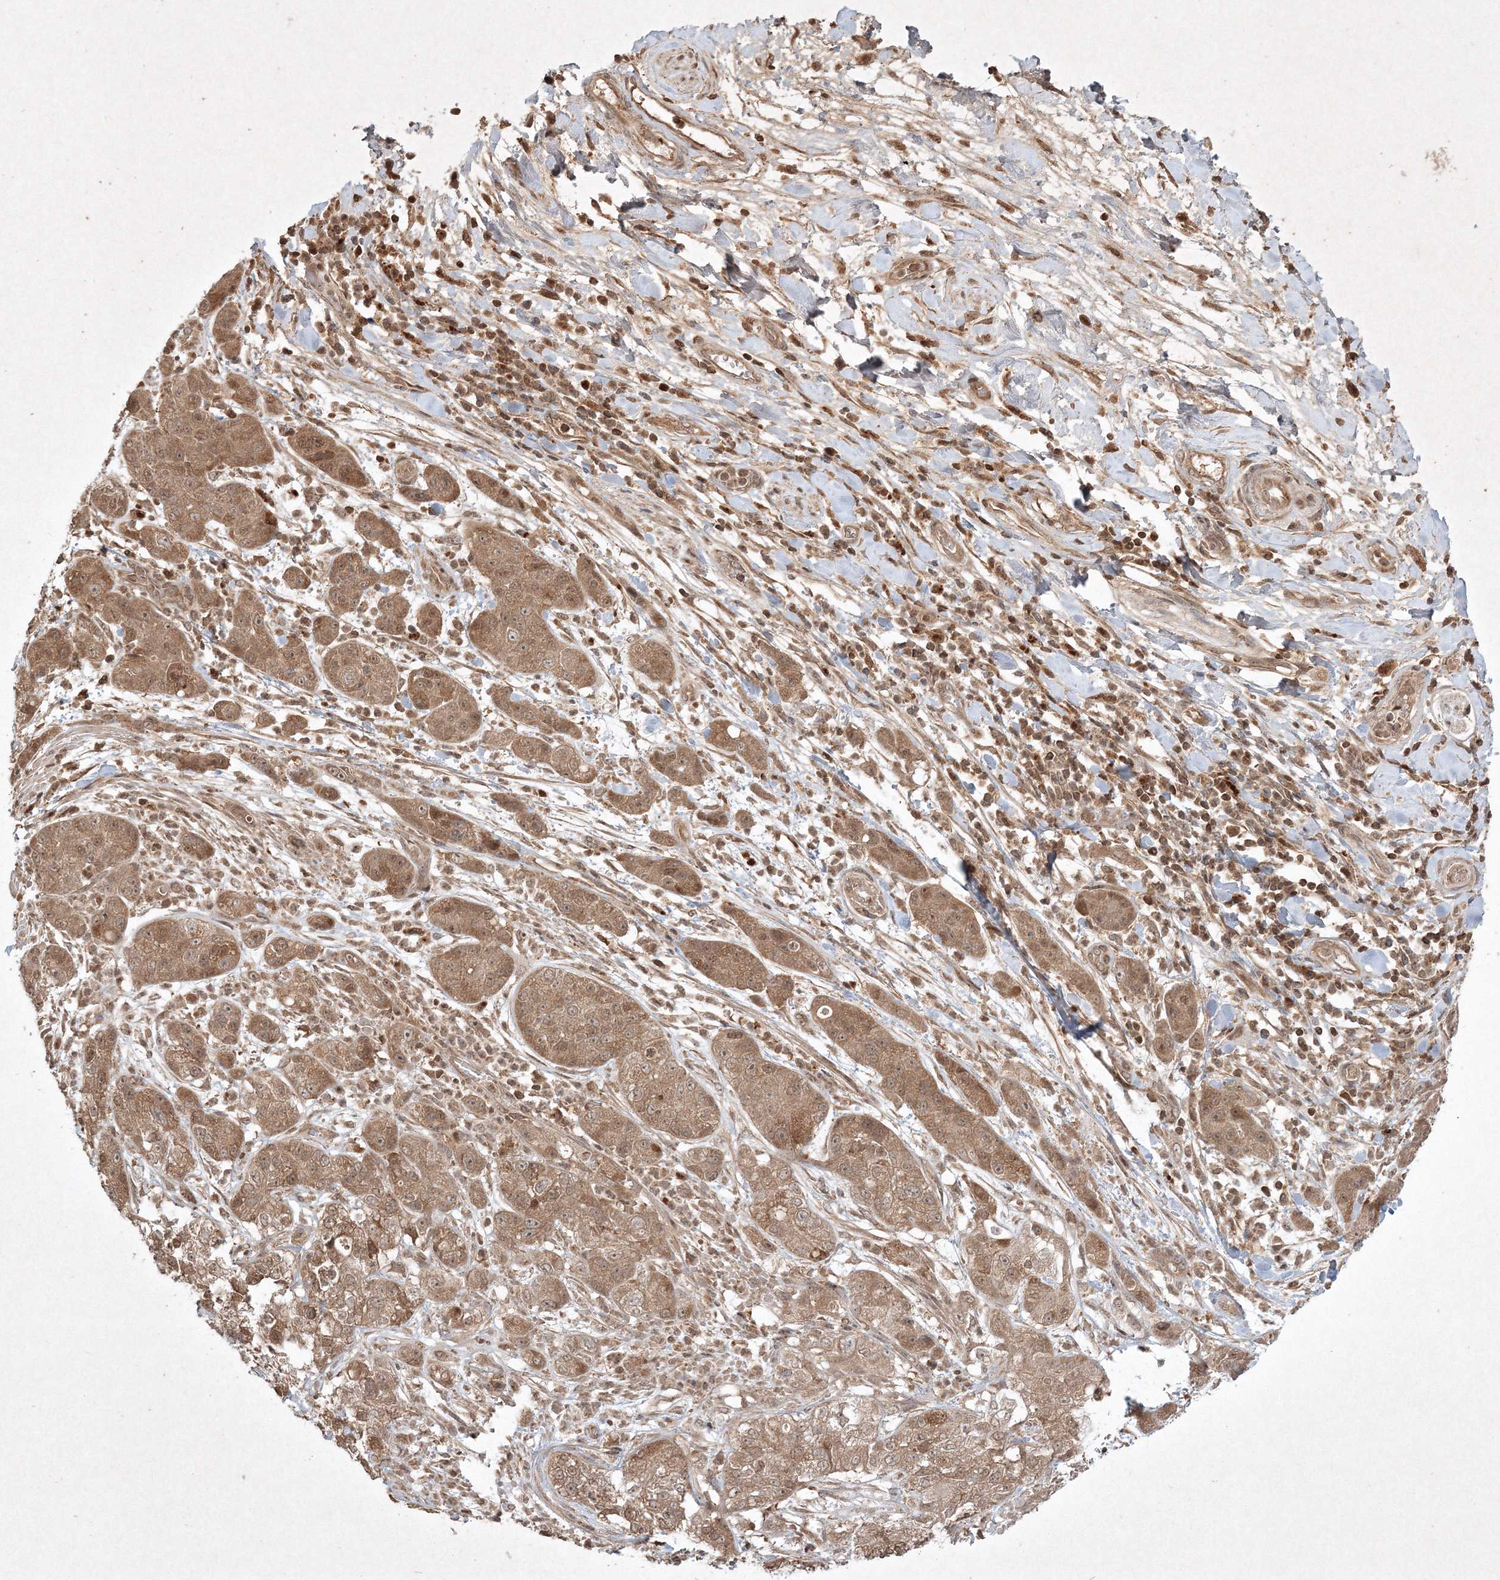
{"staining": {"intensity": "moderate", "quantity": ">75%", "location": "cytoplasmic/membranous,nuclear"}, "tissue": "pancreatic cancer", "cell_type": "Tumor cells", "image_type": "cancer", "snomed": [{"axis": "morphology", "description": "Adenocarcinoma, NOS"}, {"axis": "topography", "description": "Pancreas"}], "caption": "Immunohistochemical staining of pancreatic cancer demonstrates medium levels of moderate cytoplasmic/membranous and nuclear staining in about >75% of tumor cells.", "gene": "PLTP", "patient": {"sex": "female", "age": 78}}